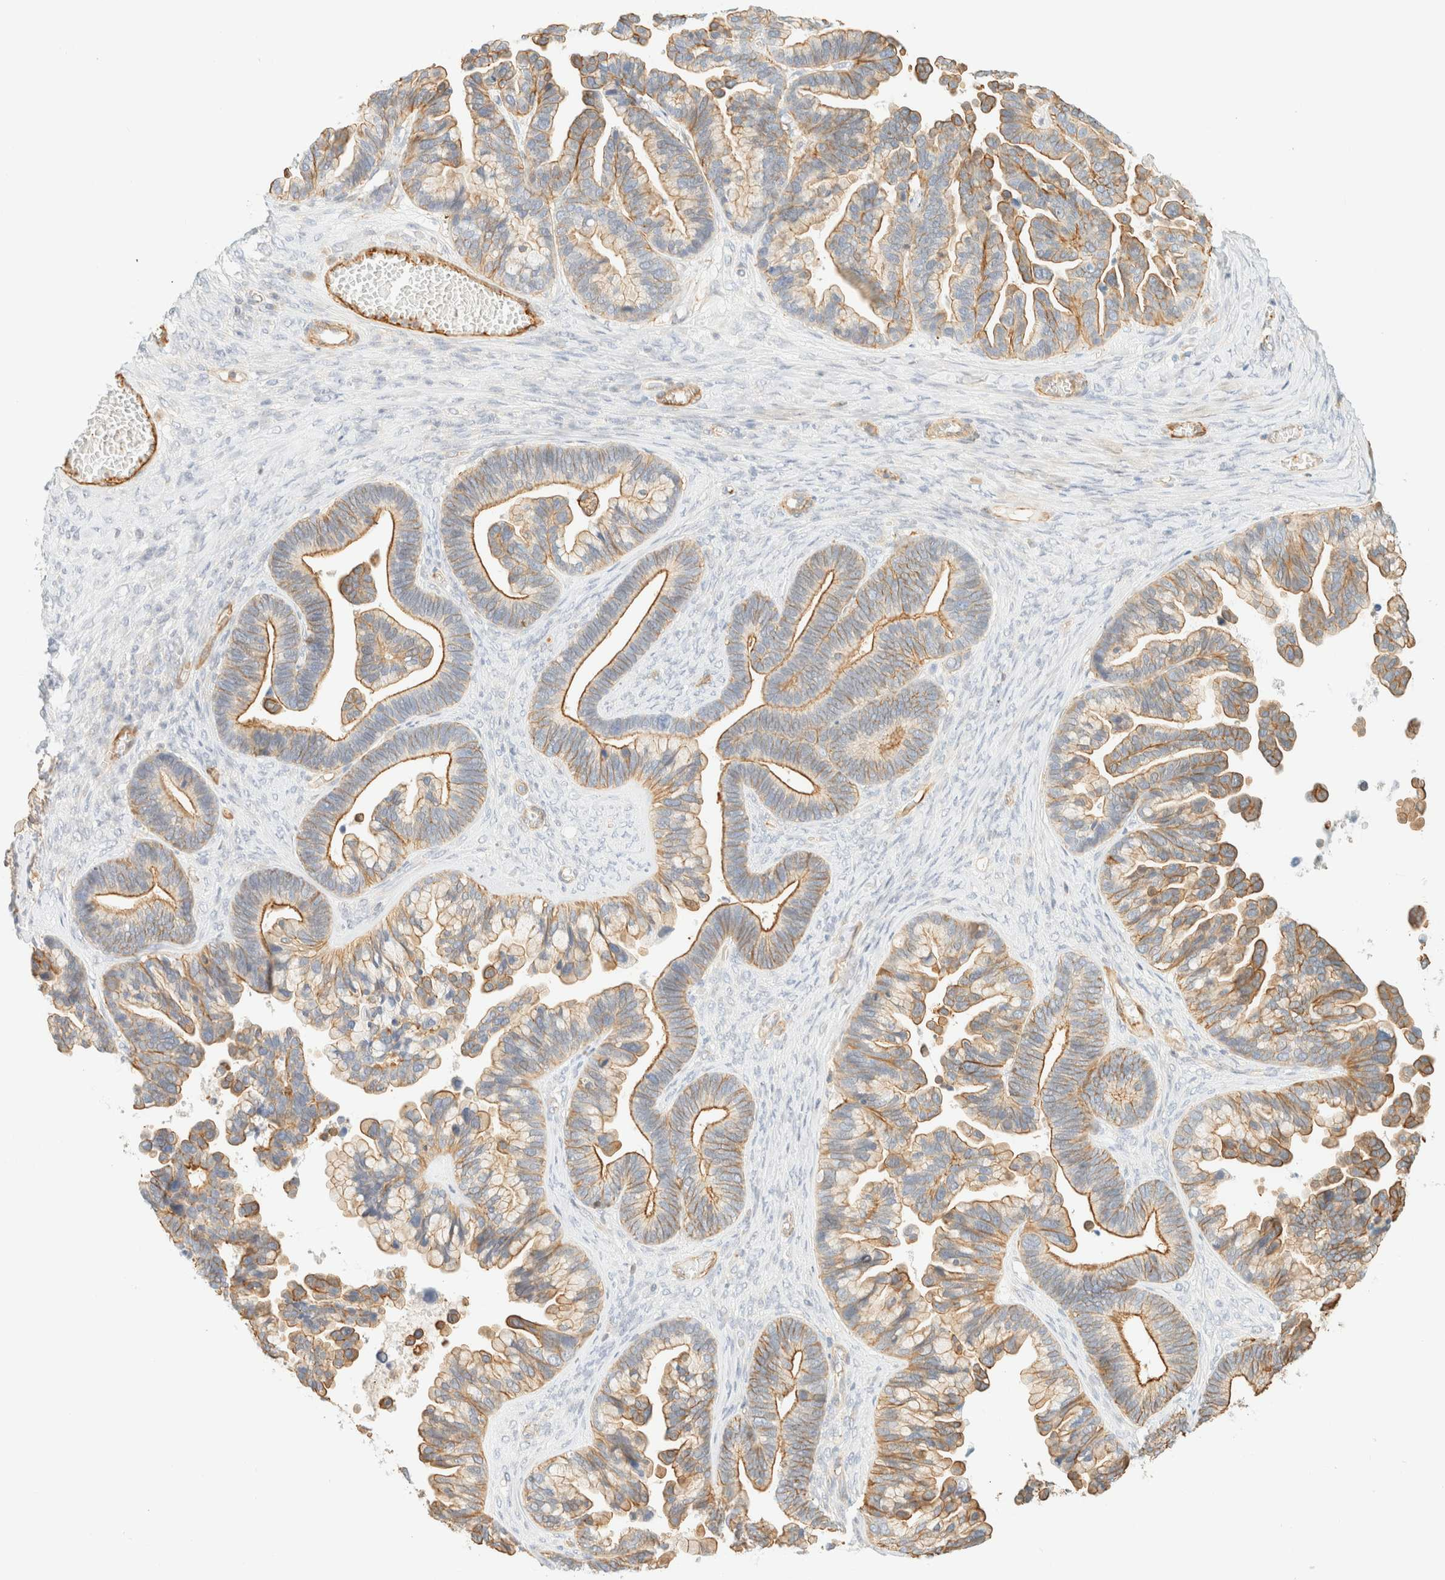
{"staining": {"intensity": "moderate", "quantity": ">75%", "location": "cytoplasmic/membranous"}, "tissue": "ovarian cancer", "cell_type": "Tumor cells", "image_type": "cancer", "snomed": [{"axis": "morphology", "description": "Cystadenocarcinoma, serous, NOS"}, {"axis": "topography", "description": "Ovary"}], "caption": "Brown immunohistochemical staining in human ovarian cancer displays moderate cytoplasmic/membranous staining in approximately >75% of tumor cells.", "gene": "OTOP2", "patient": {"sex": "female", "age": 56}}